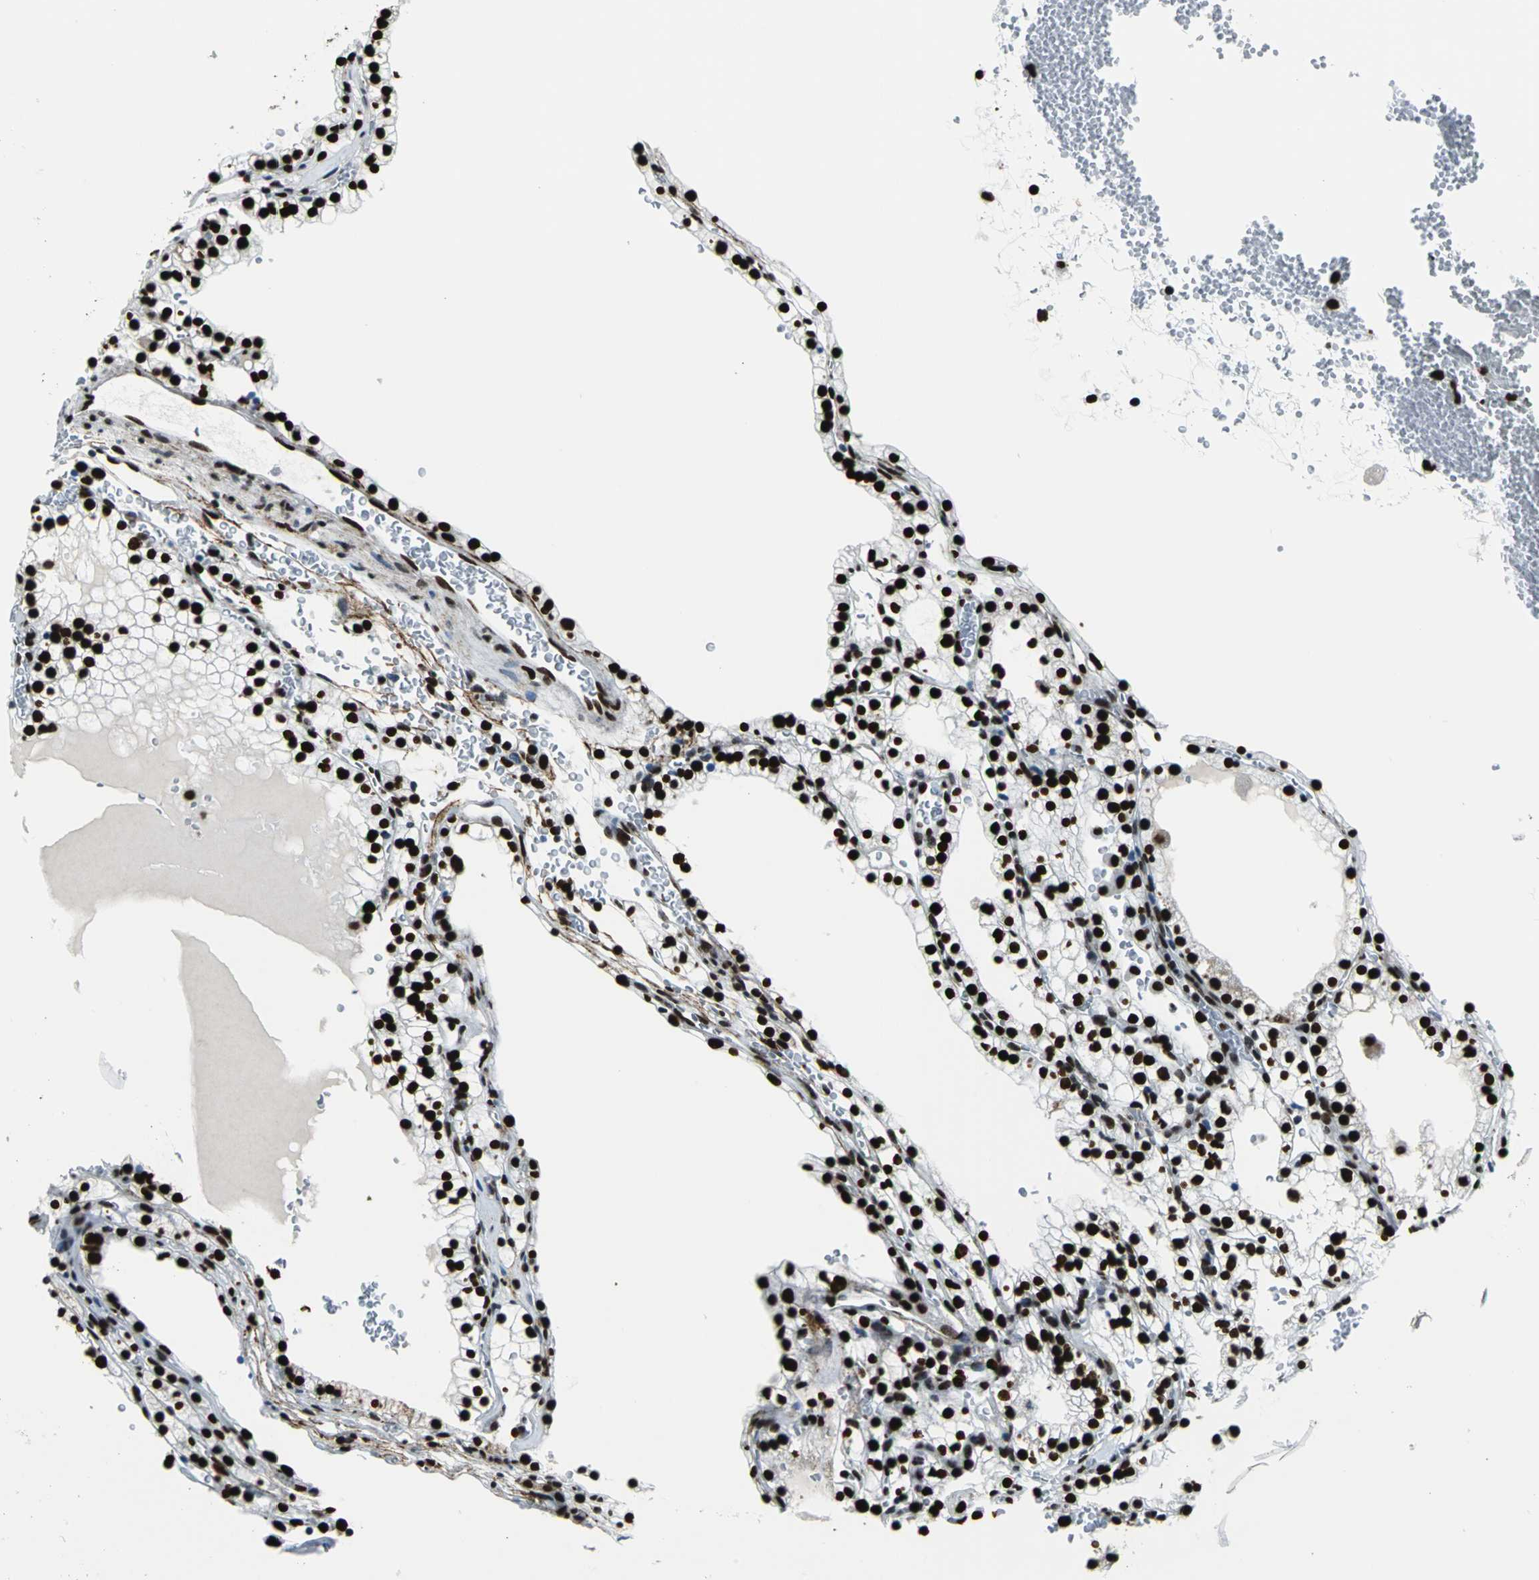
{"staining": {"intensity": "strong", "quantity": ">75%", "location": "nuclear"}, "tissue": "renal cancer", "cell_type": "Tumor cells", "image_type": "cancer", "snomed": [{"axis": "morphology", "description": "Adenocarcinoma, NOS"}, {"axis": "topography", "description": "Kidney"}], "caption": "The micrograph displays a brown stain indicating the presence of a protein in the nuclear of tumor cells in adenocarcinoma (renal).", "gene": "APEX1", "patient": {"sex": "female", "age": 41}}